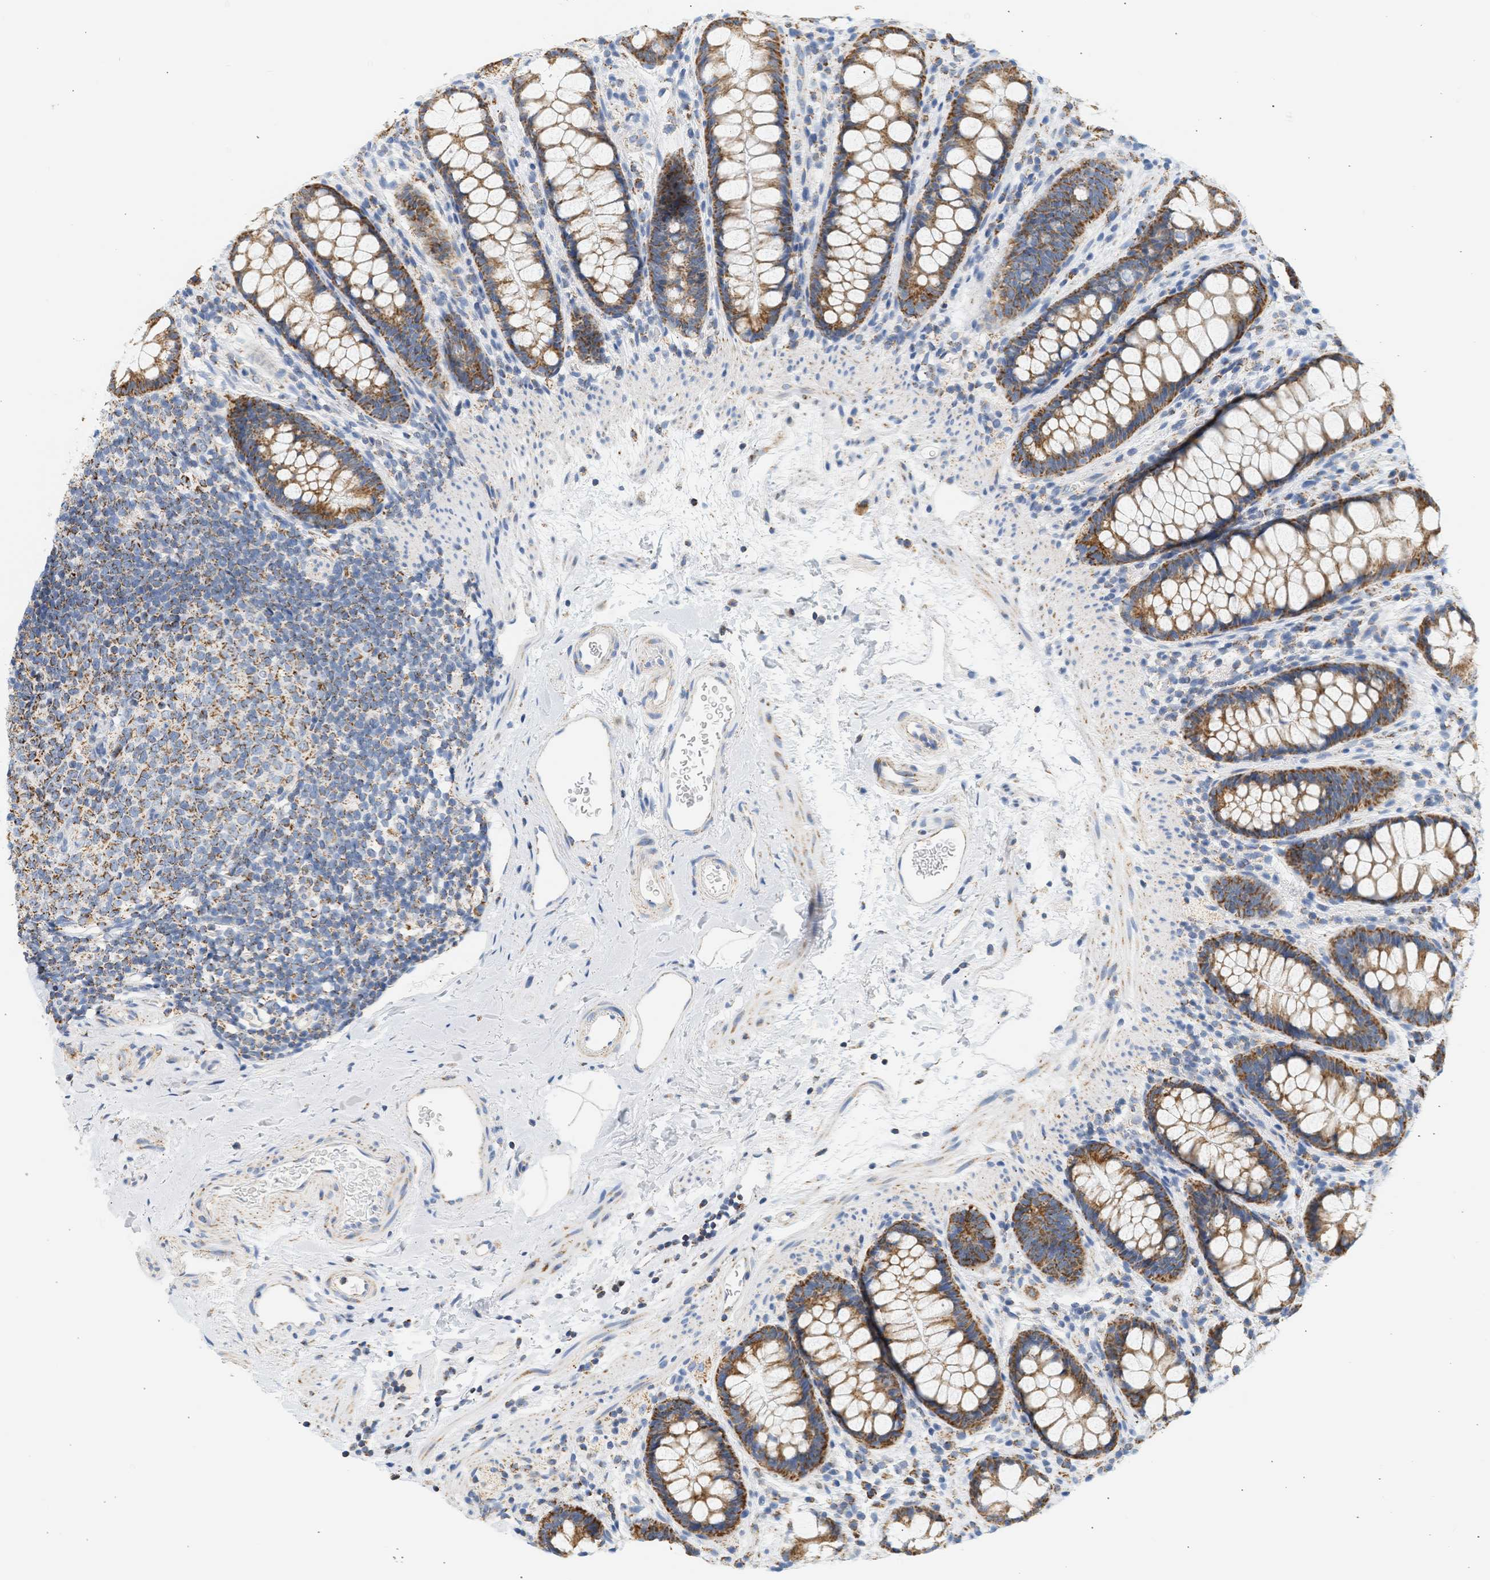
{"staining": {"intensity": "moderate", "quantity": ">75%", "location": "cytoplasmic/membranous"}, "tissue": "rectum", "cell_type": "Glandular cells", "image_type": "normal", "snomed": [{"axis": "morphology", "description": "Normal tissue, NOS"}, {"axis": "topography", "description": "Rectum"}], "caption": "Glandular cells demonstrate medium levels of moderate cytoplasmic/membranous positivity in approximately >75% of cells in normal human rectum.", "gene": "GRPEL2", "patient": {"sex": "female", "age": 65}}